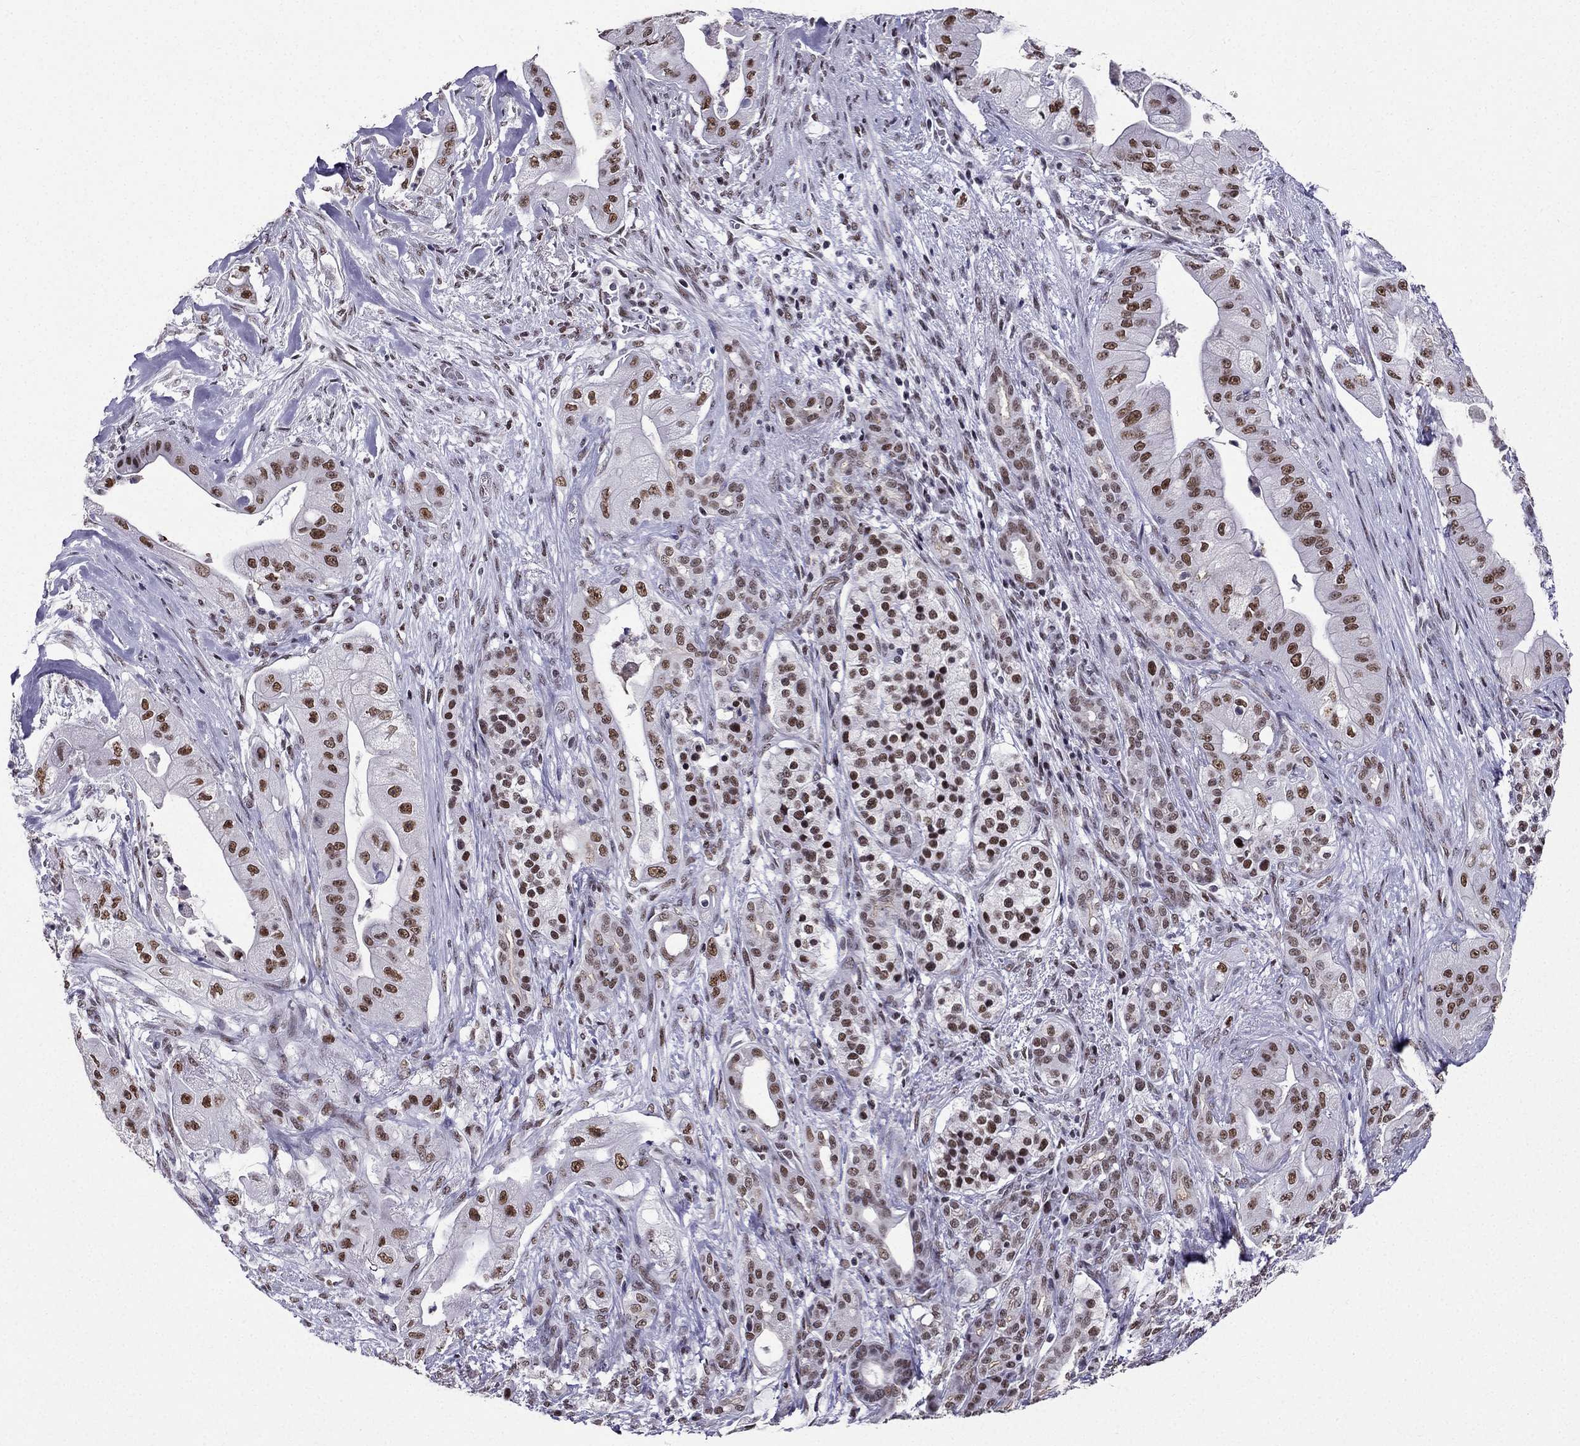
{"staining": {"intensity": "moderate", "quantity": "25%-75%", "location": "nuclear"}, "tissue": "pancreatic cancer", "cell_type": "Tumor cells", "image_type": "cancer", "snomed": [{"axis": "morphology", "description": "Normal tissue, NOS"}, {"axis": "morphology", "description": "Inflammation, NOS"}, {"axis": "morphology", "description": "Adenocarcinoma, NOS"}, {"axis": "topography", "description": "Pancreas"}], "caption": "The photomicrograph displays immunohistochemical staining of pancreatic cancer. There is moderate nuclear staining is present in about 25%-75% of tumor cells.", "gene": "ZNF420", "patient": {"sex": "male", "age": 57}}